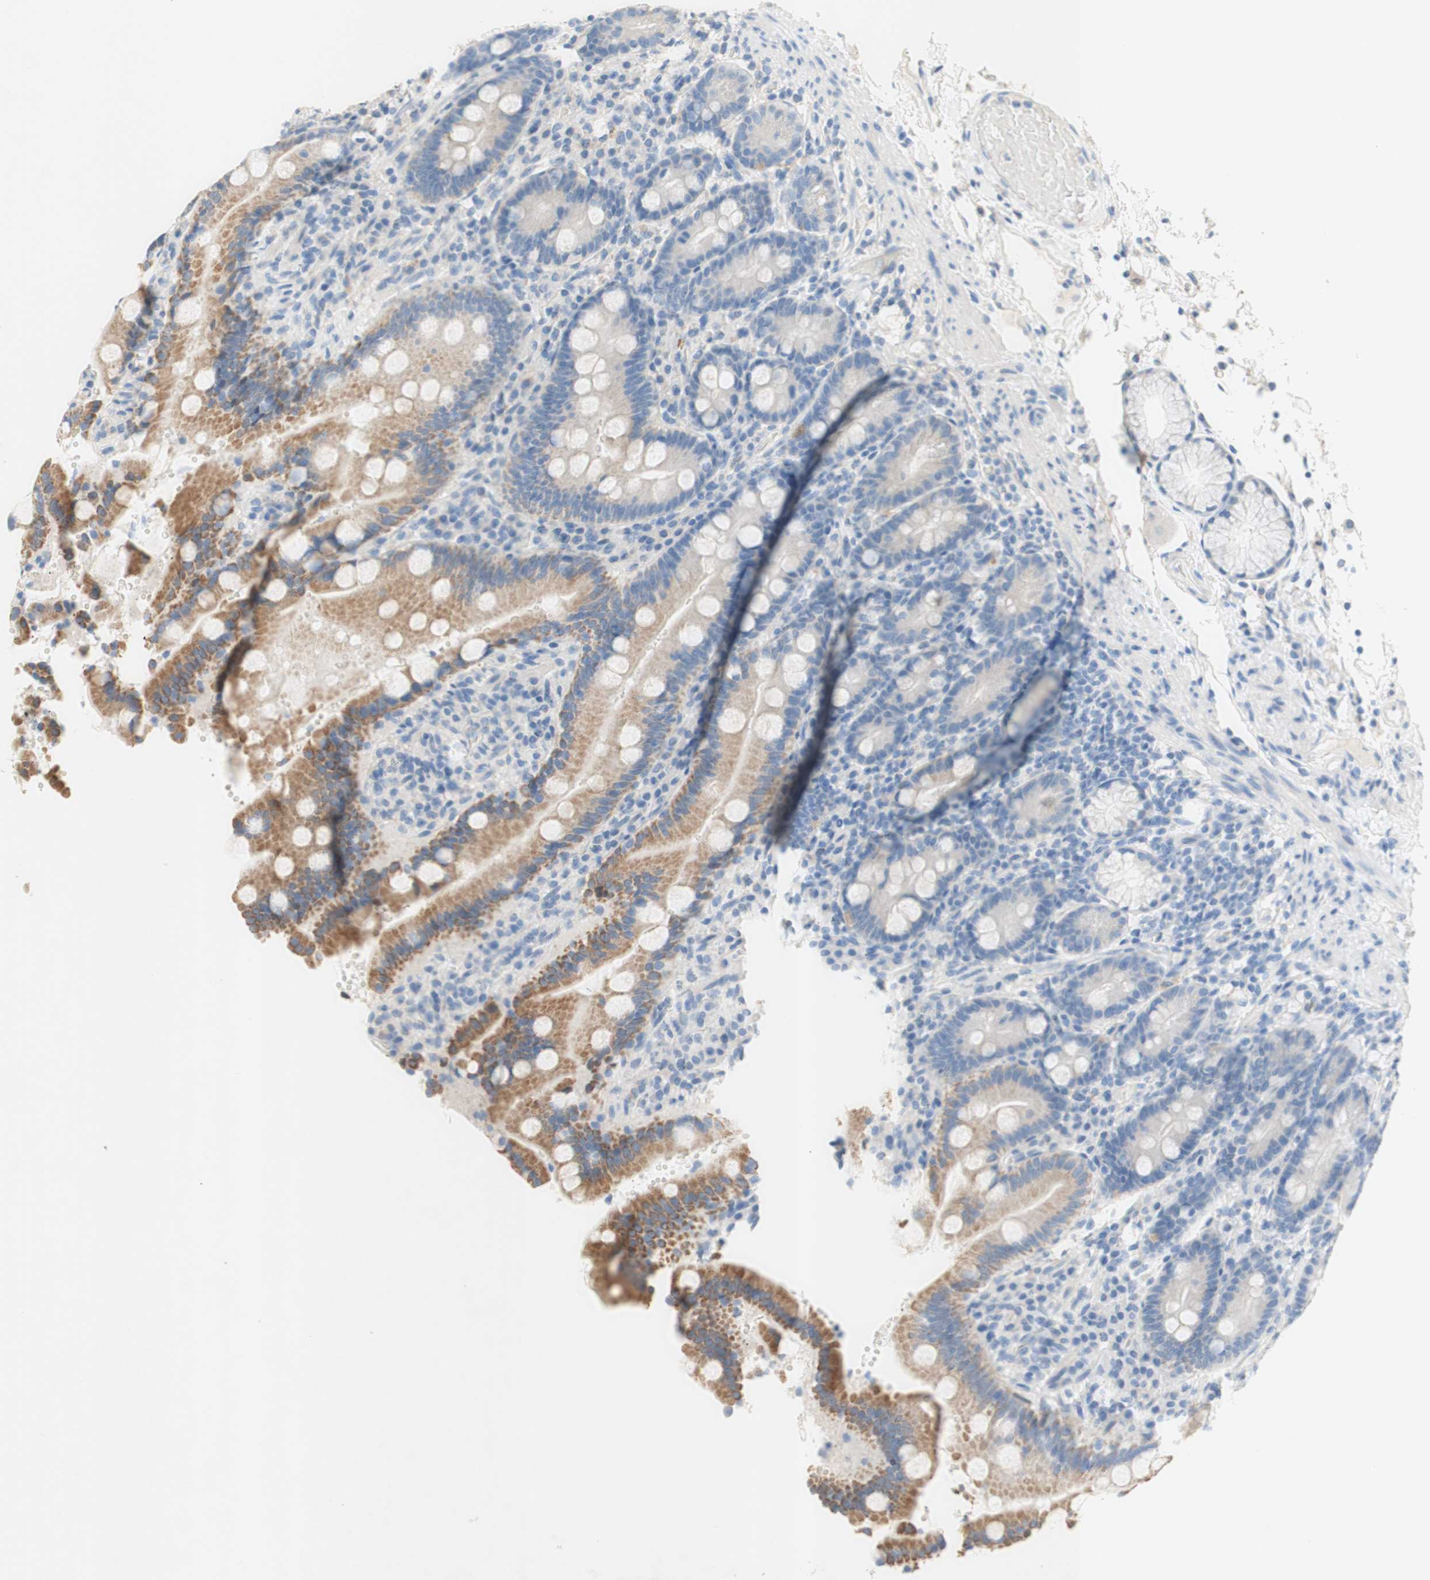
{"staining": {"intensity": "moderate", "quantity": "25%-75%", "location": "cytoplasmic/membranous"}, "tissue": "duodenum", "cell_type": "Glandular cells", "image_type": "normal", "snomed": [{"axis": "morphology", "description": "Normal tissue, NOS"}, {"axis": "topography", "description": "Small intestine, NOS"}], "caption": "The immunohistochemical stain highlights moderate cytoplasmic/membranous staining in glandular cells of normal duodenum. (Stains: DAB in brown, nuclei in blue, Microscopy: brightfield microscopy at high magnification).", "gene": "POLR2J3", "patient": {"sex": "female", "age": 71}}